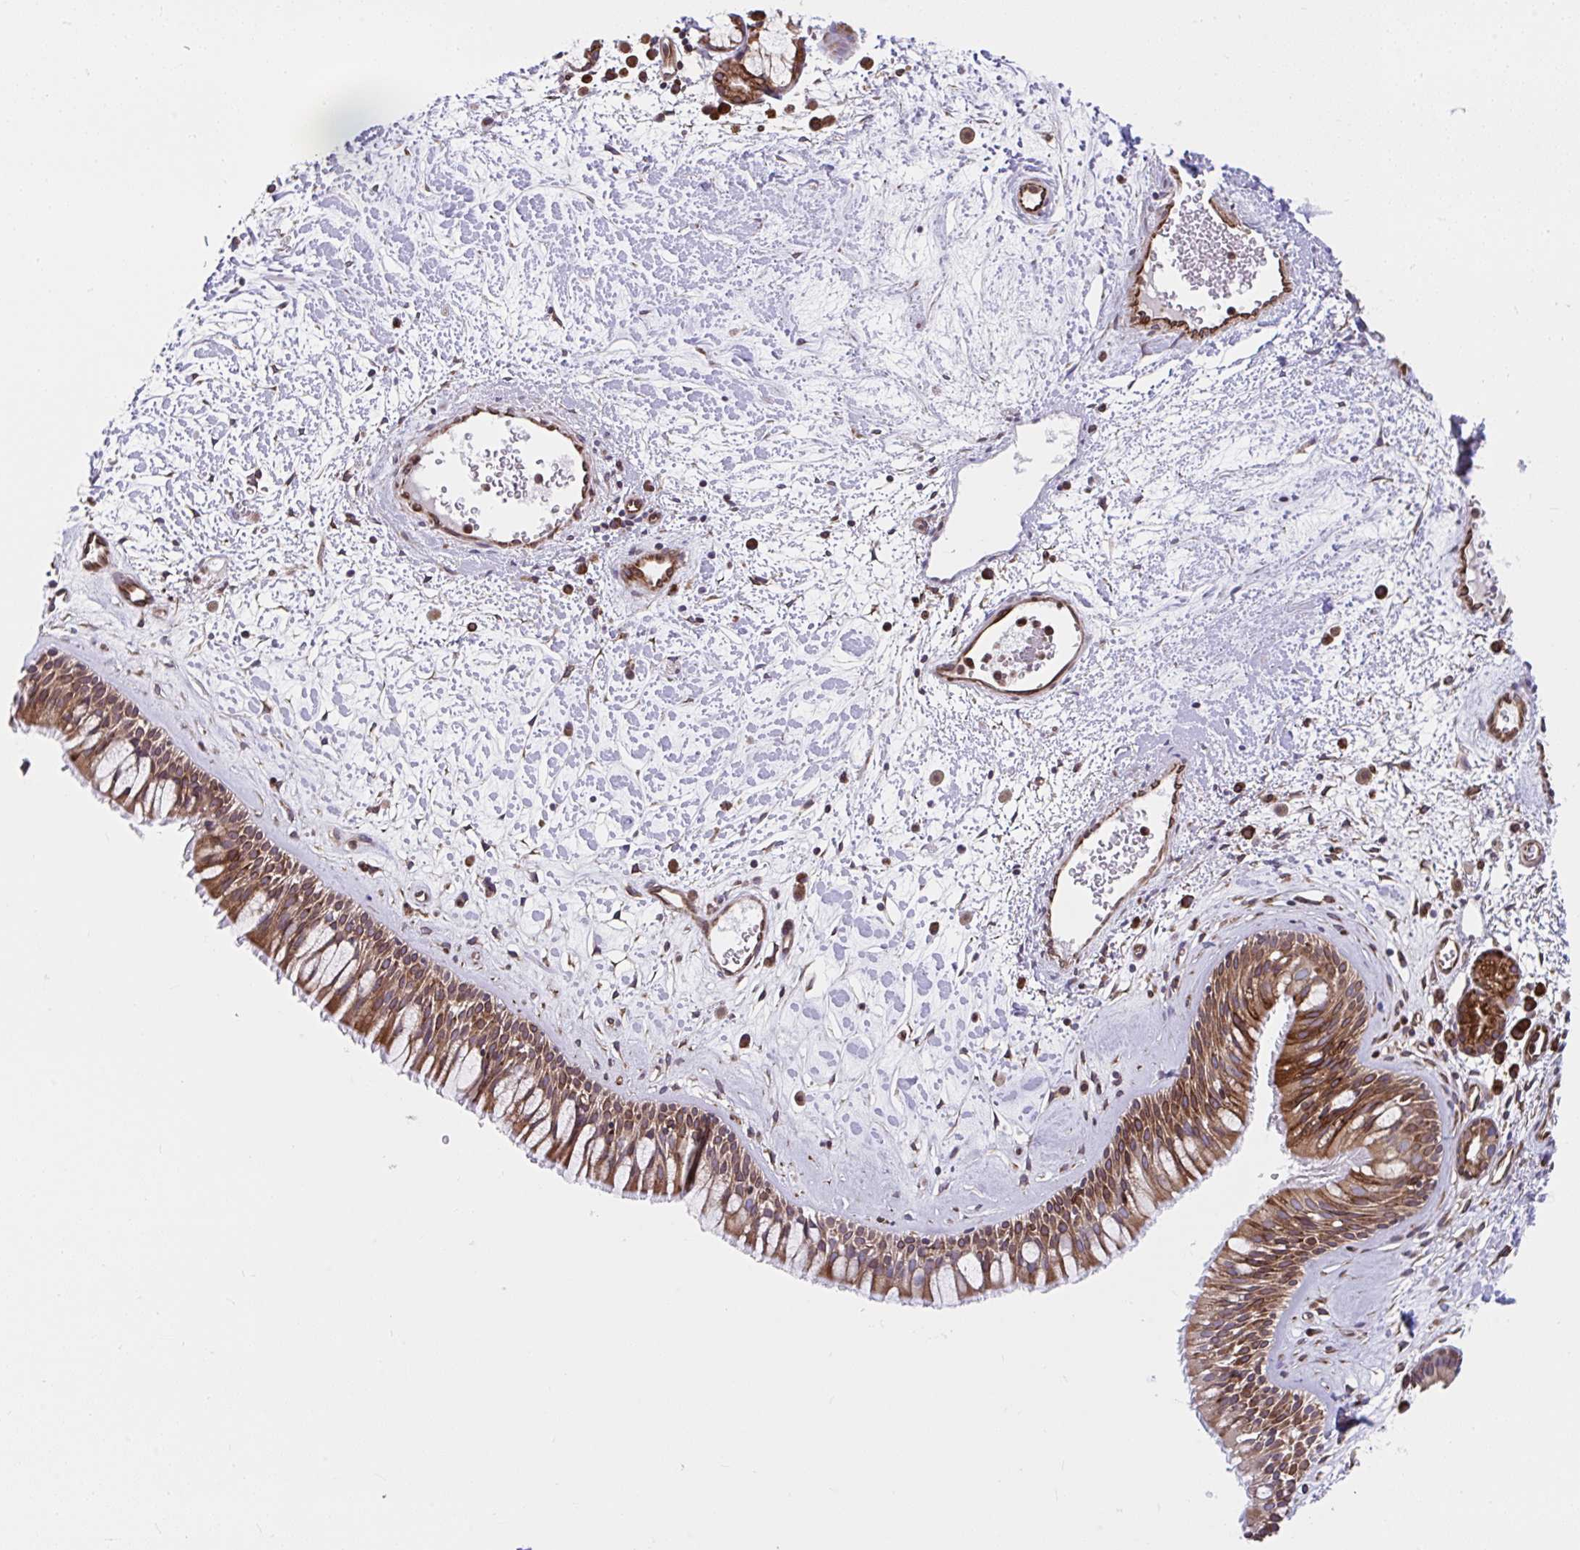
{"staining": {"intensity": "strong", "quantity": ">75%", "location": "cytoplasmic/membranous"}, "tissue": "nasopharynx", "cell_type": "Respiratory epithelial cells", "image_type": "normal", "snomed": [{"axis": "morphology", "description": "Normal tissue, NOS"}, {"axis": "topography", "description": "Nasopharynx"}], "caption": "Immunohistochemical staining of benign nasopharynx shows >75% levels of strong cytoplasmic/membranous protein expression in about >75% of respiratory epithelial cells.", "gene": "STIM2", "patient": {"sex": "male", "age": 65}}